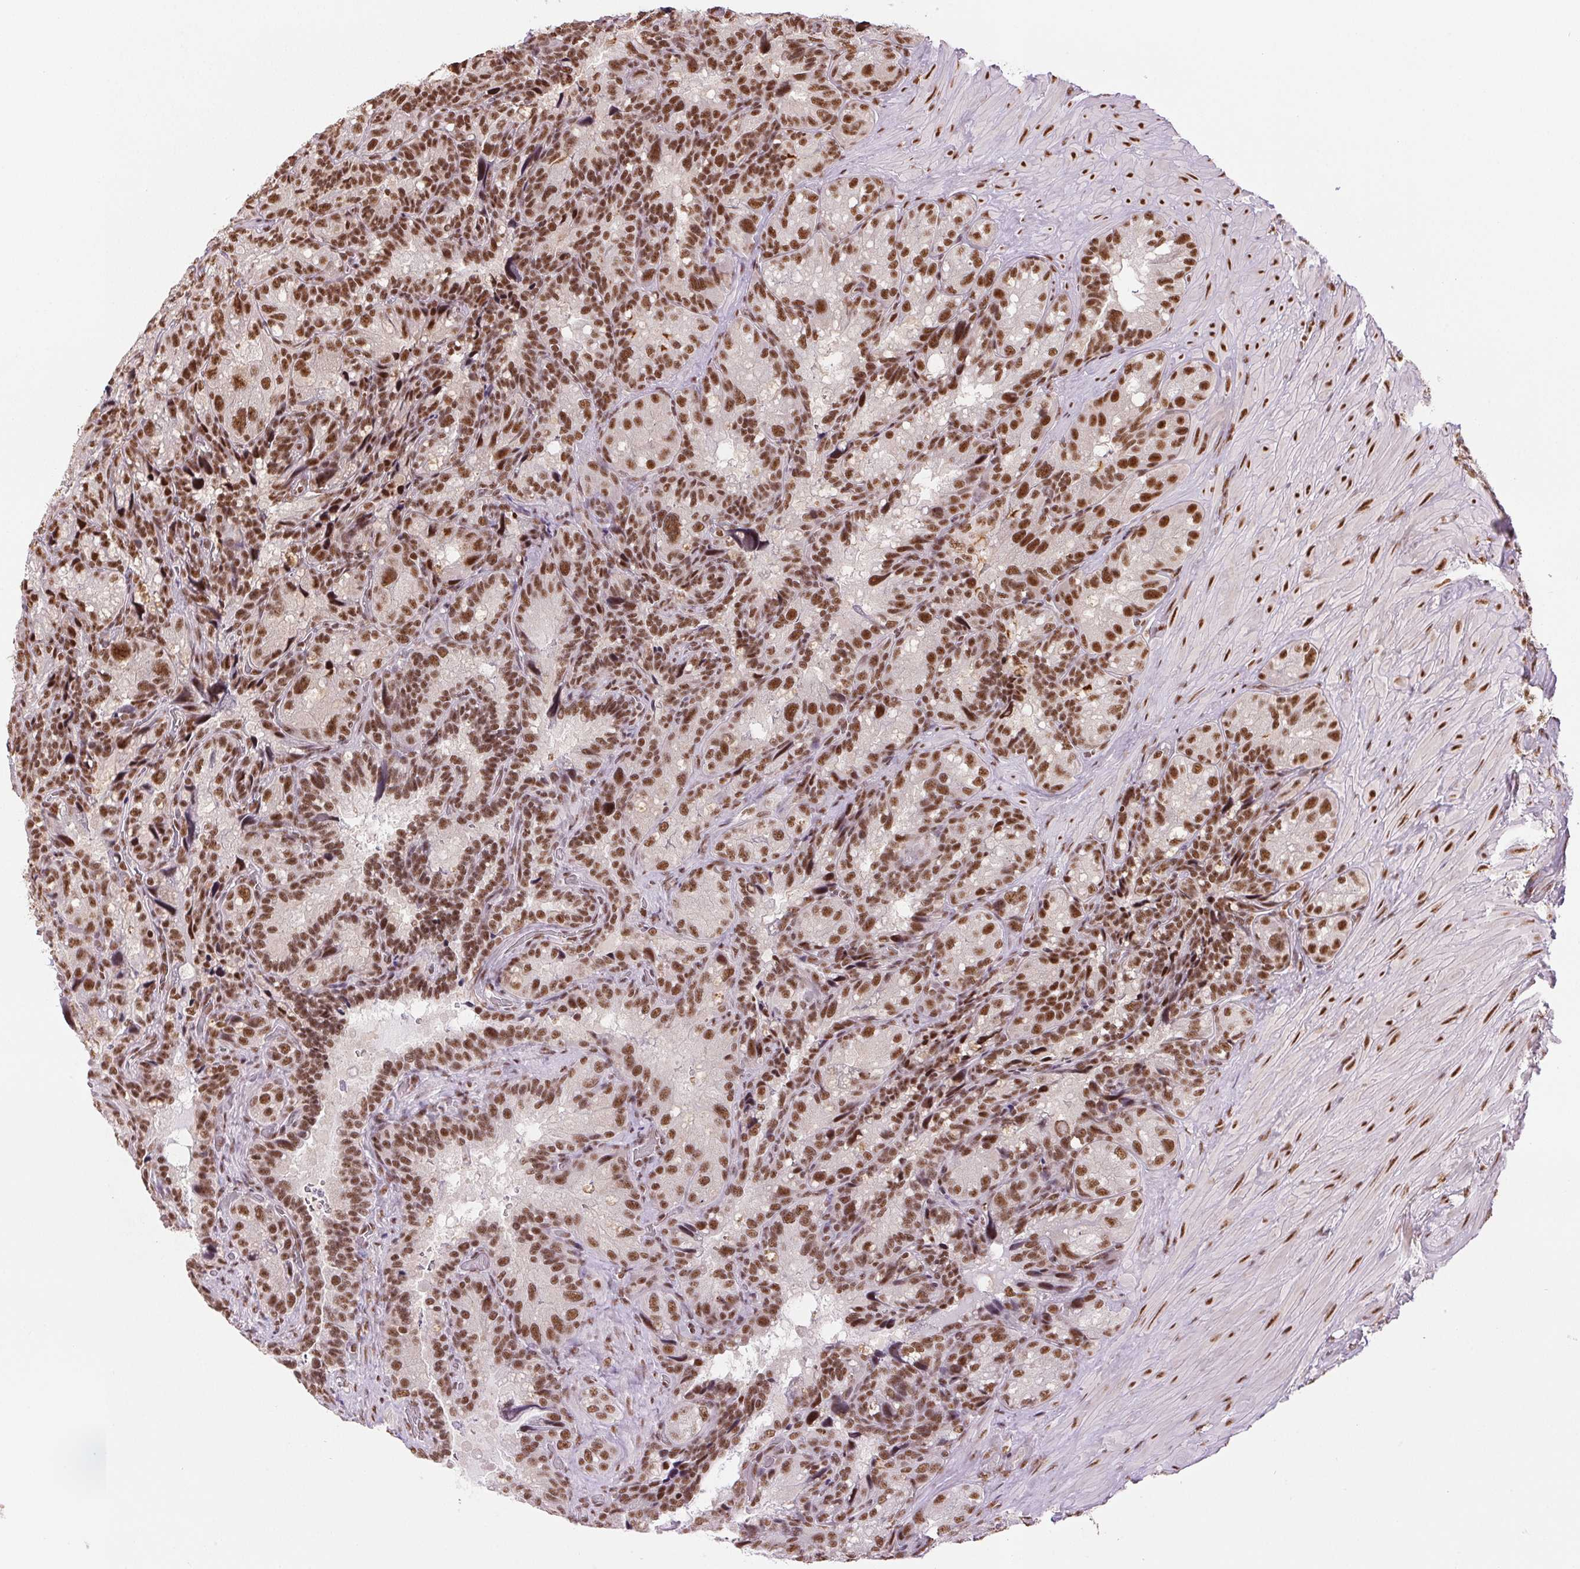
{"staining": {"intensity": "moderate", "quantity": ">75%", "location": "nuclear"}, "tissue": "seminal vesicle", "cell_type": "Glandular cells", "image_type": "normal", "snomed": [{"axis": "morphology", "description": "Normal tissue, NOS"}, {"axis": "topography", "description": "Seminal veicle"}], "caption": "An image showing moderate nuclear staining in approximately >75% of glandular cells in benign seminal vesicle, as visualized by brown immunohistochemical staining.", "gene": "IK", "patient": {"sex": "male", "age": 60}}